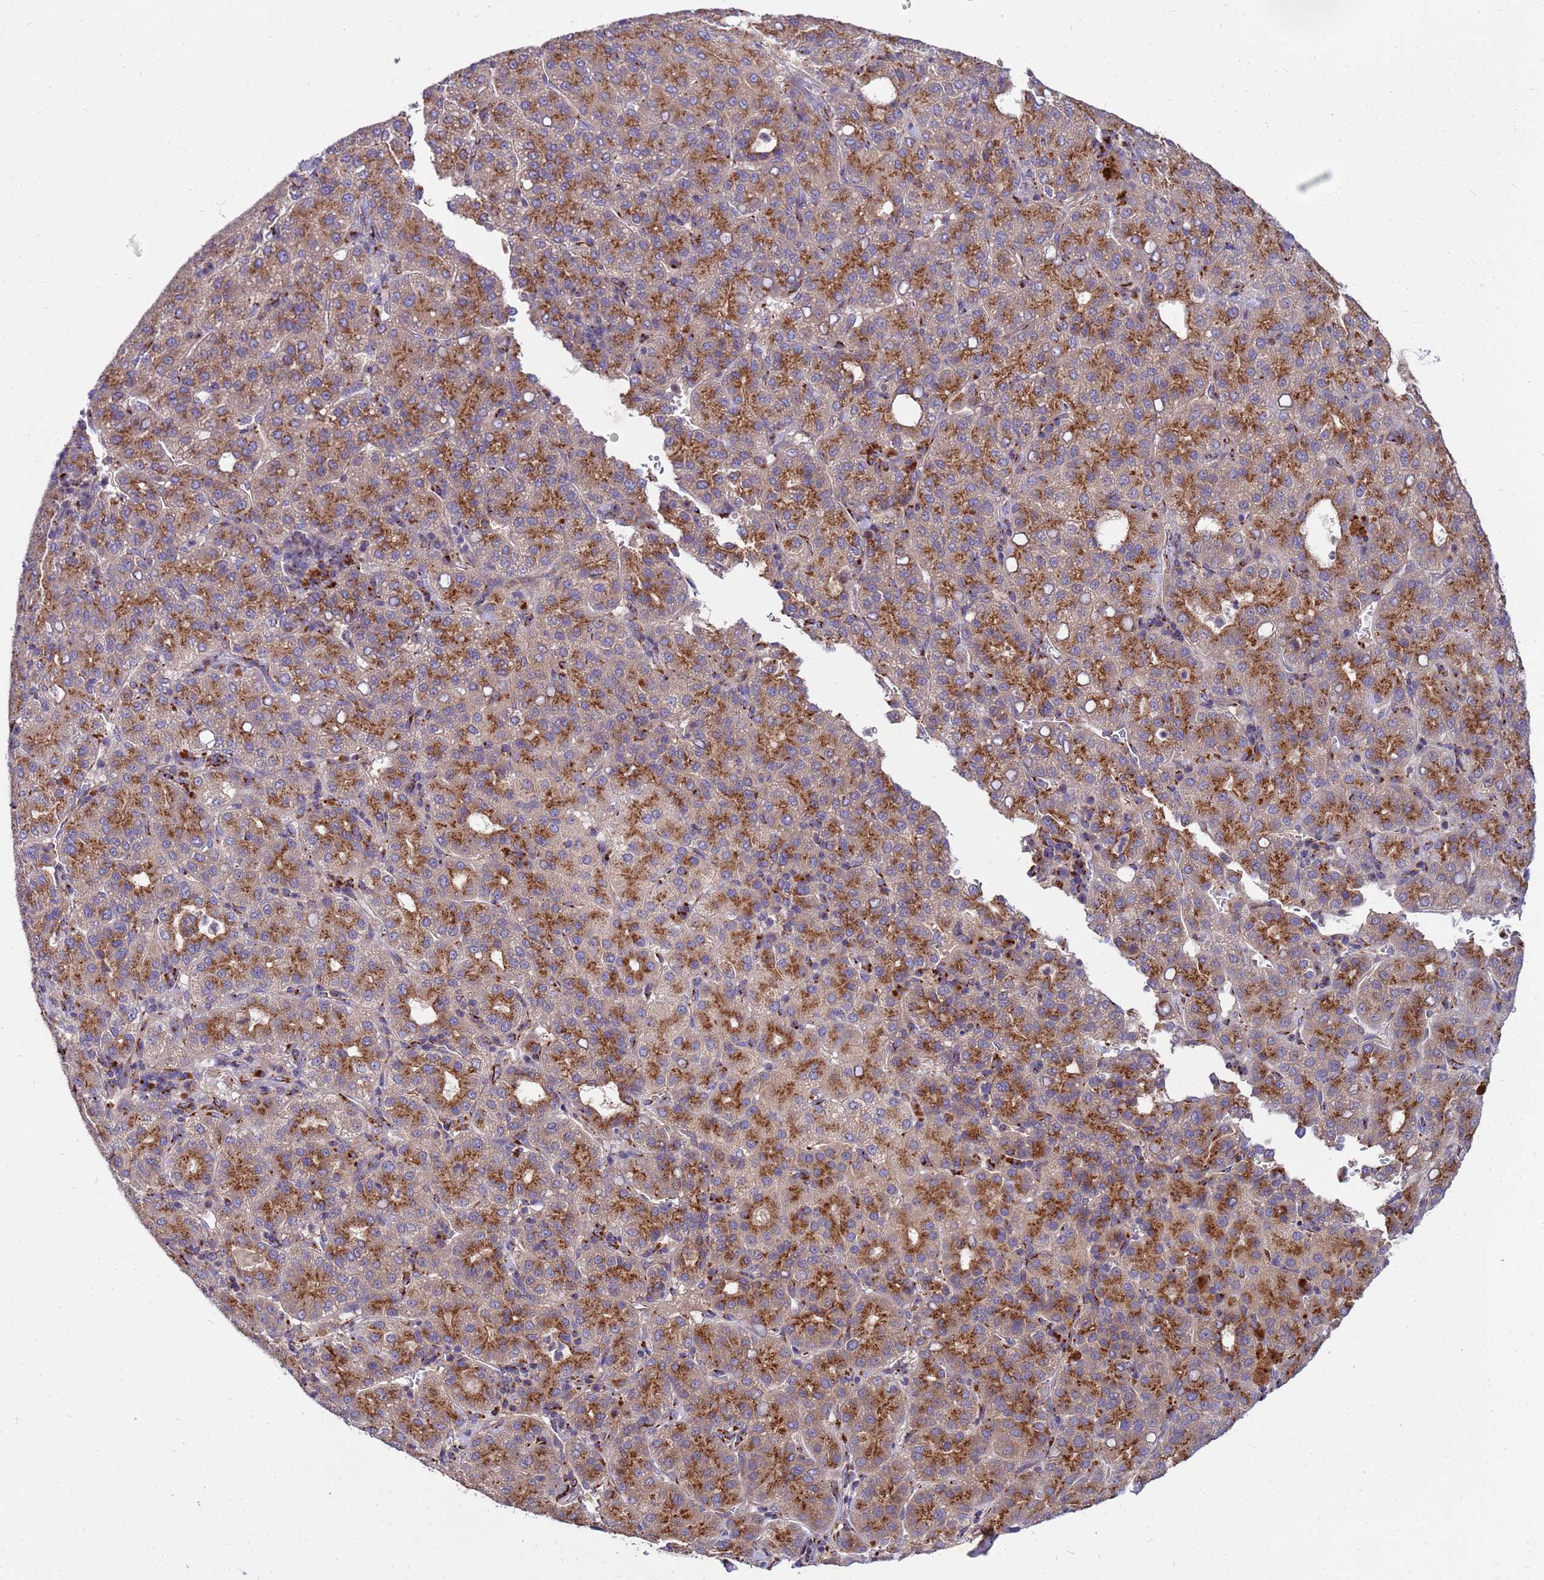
{"staining": {"intensity": "moderate", "quantity": ">75%", "location": "cytoplasmic/membranous"}, "tissue": "liver cancer", "cell_type": "Tumor cells", "image_type": "cancer", "snomed": [{"axis": "morphology", "description": "Carcinoma, Hepatocellular, NOS"}, {"axis": "topography", "description": "Liver"}], "caption": "Immunohistochemical staining of human liver cancer displays medium levels of moderate cytoplasmic/membranous protein positivity in approximately >75% of tumor cells.", "gene": "HPS3", "patient": {"sex": "male", "age": 65}}